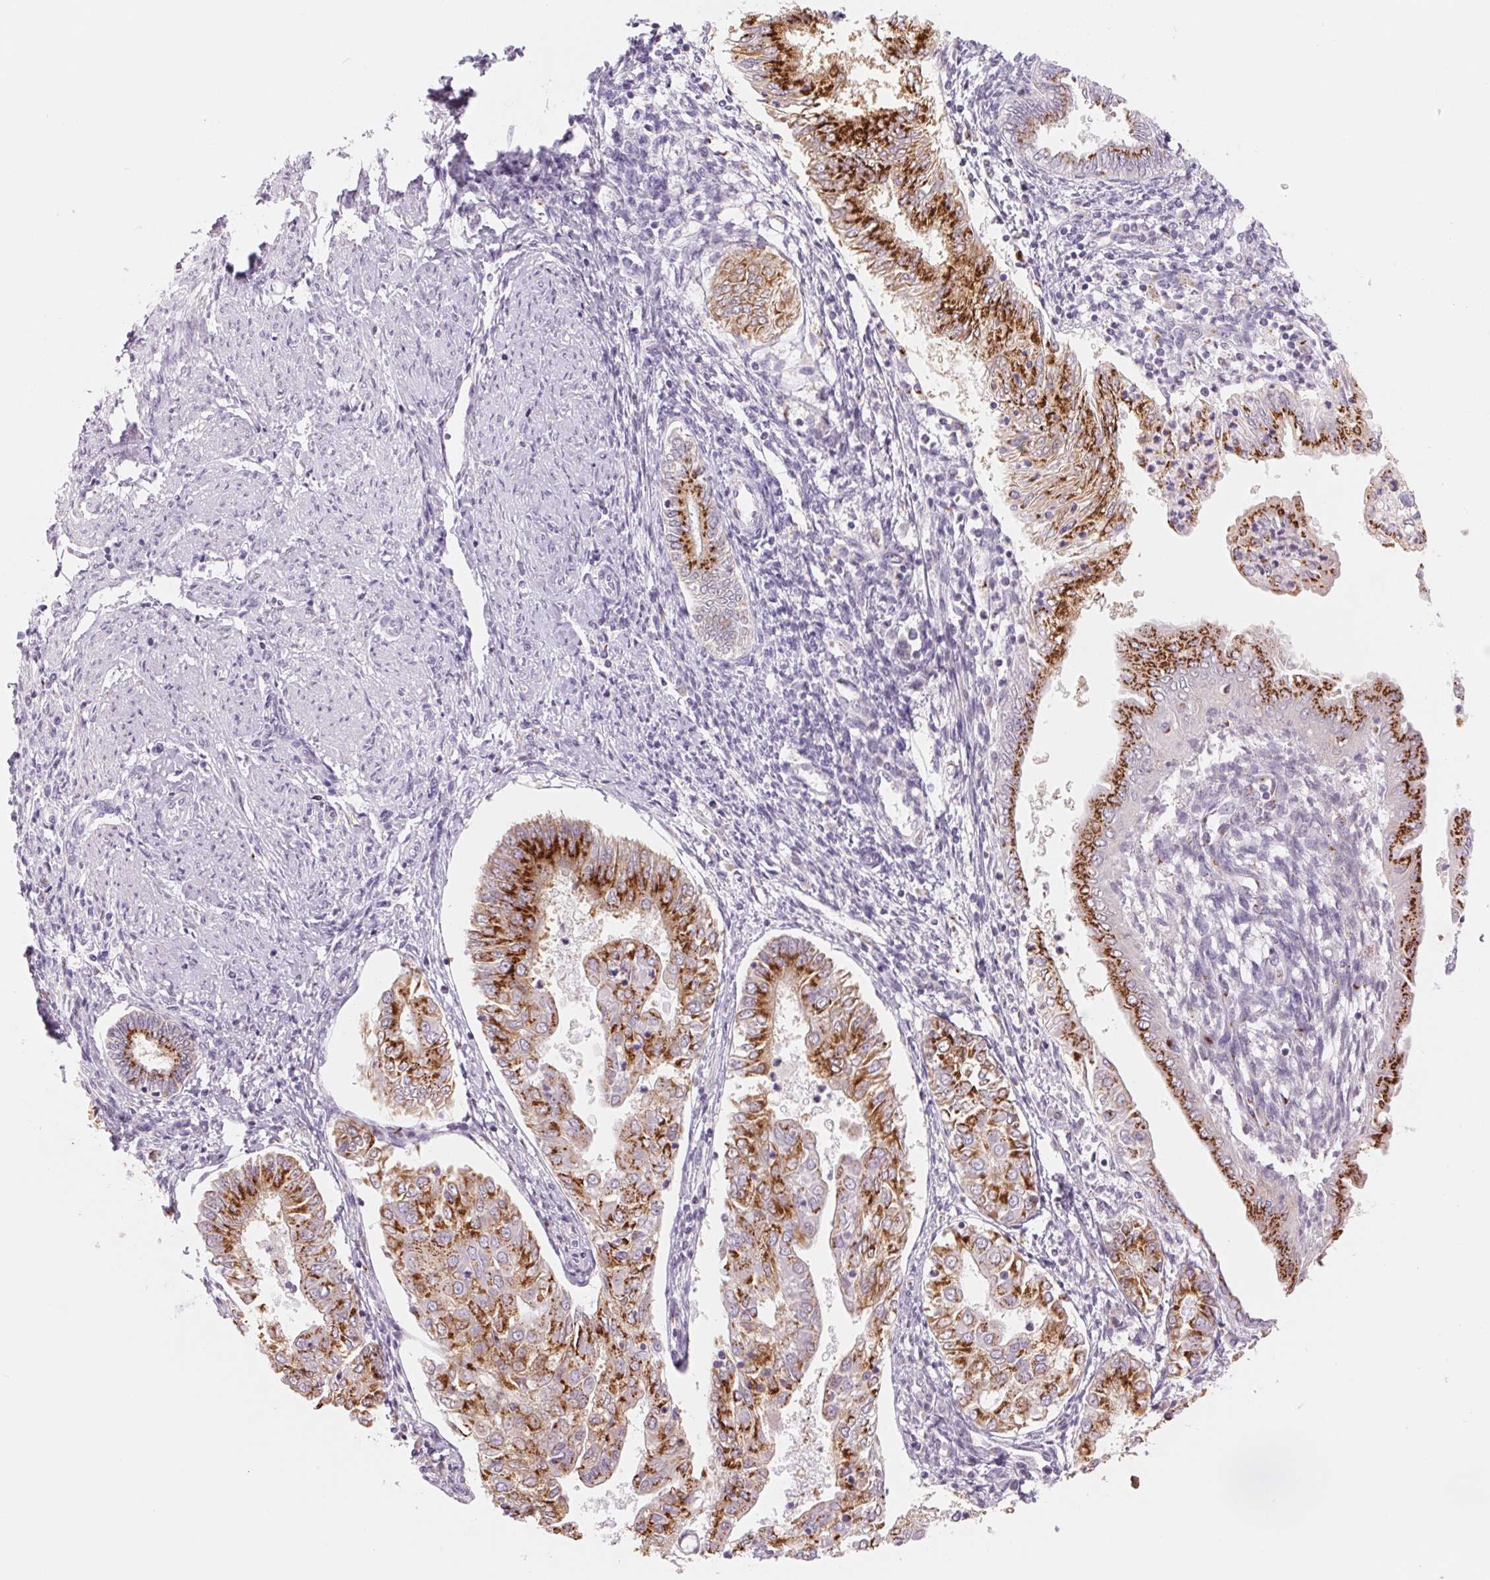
{"staining": {"intensity": "strong", "quantity": ">75%", "location": "cytoplasmic/membranous"}, "tissue": "endometrial cancer", "cell_type": "Tumor cells", "image_type": "cancer", "snomed": [{"axis": "morphology", "description": "Adenocarcinoma, NOS"}, {"axis": "topography", "description": "Endometrium"}], "caption": "Tumor cells exhibit high levels of strong cytoplasmic/membranous positivity in approximately >75% of cells in human endometrial adenocarcinoma. The staining was performed using DAB to visualize the protein expression in brown, while the nuclei were stained in blue with hematoxylin (Magnification: 20x).", "gene": "GALNT7", "patient": {"sex": "female", "age": 68}}